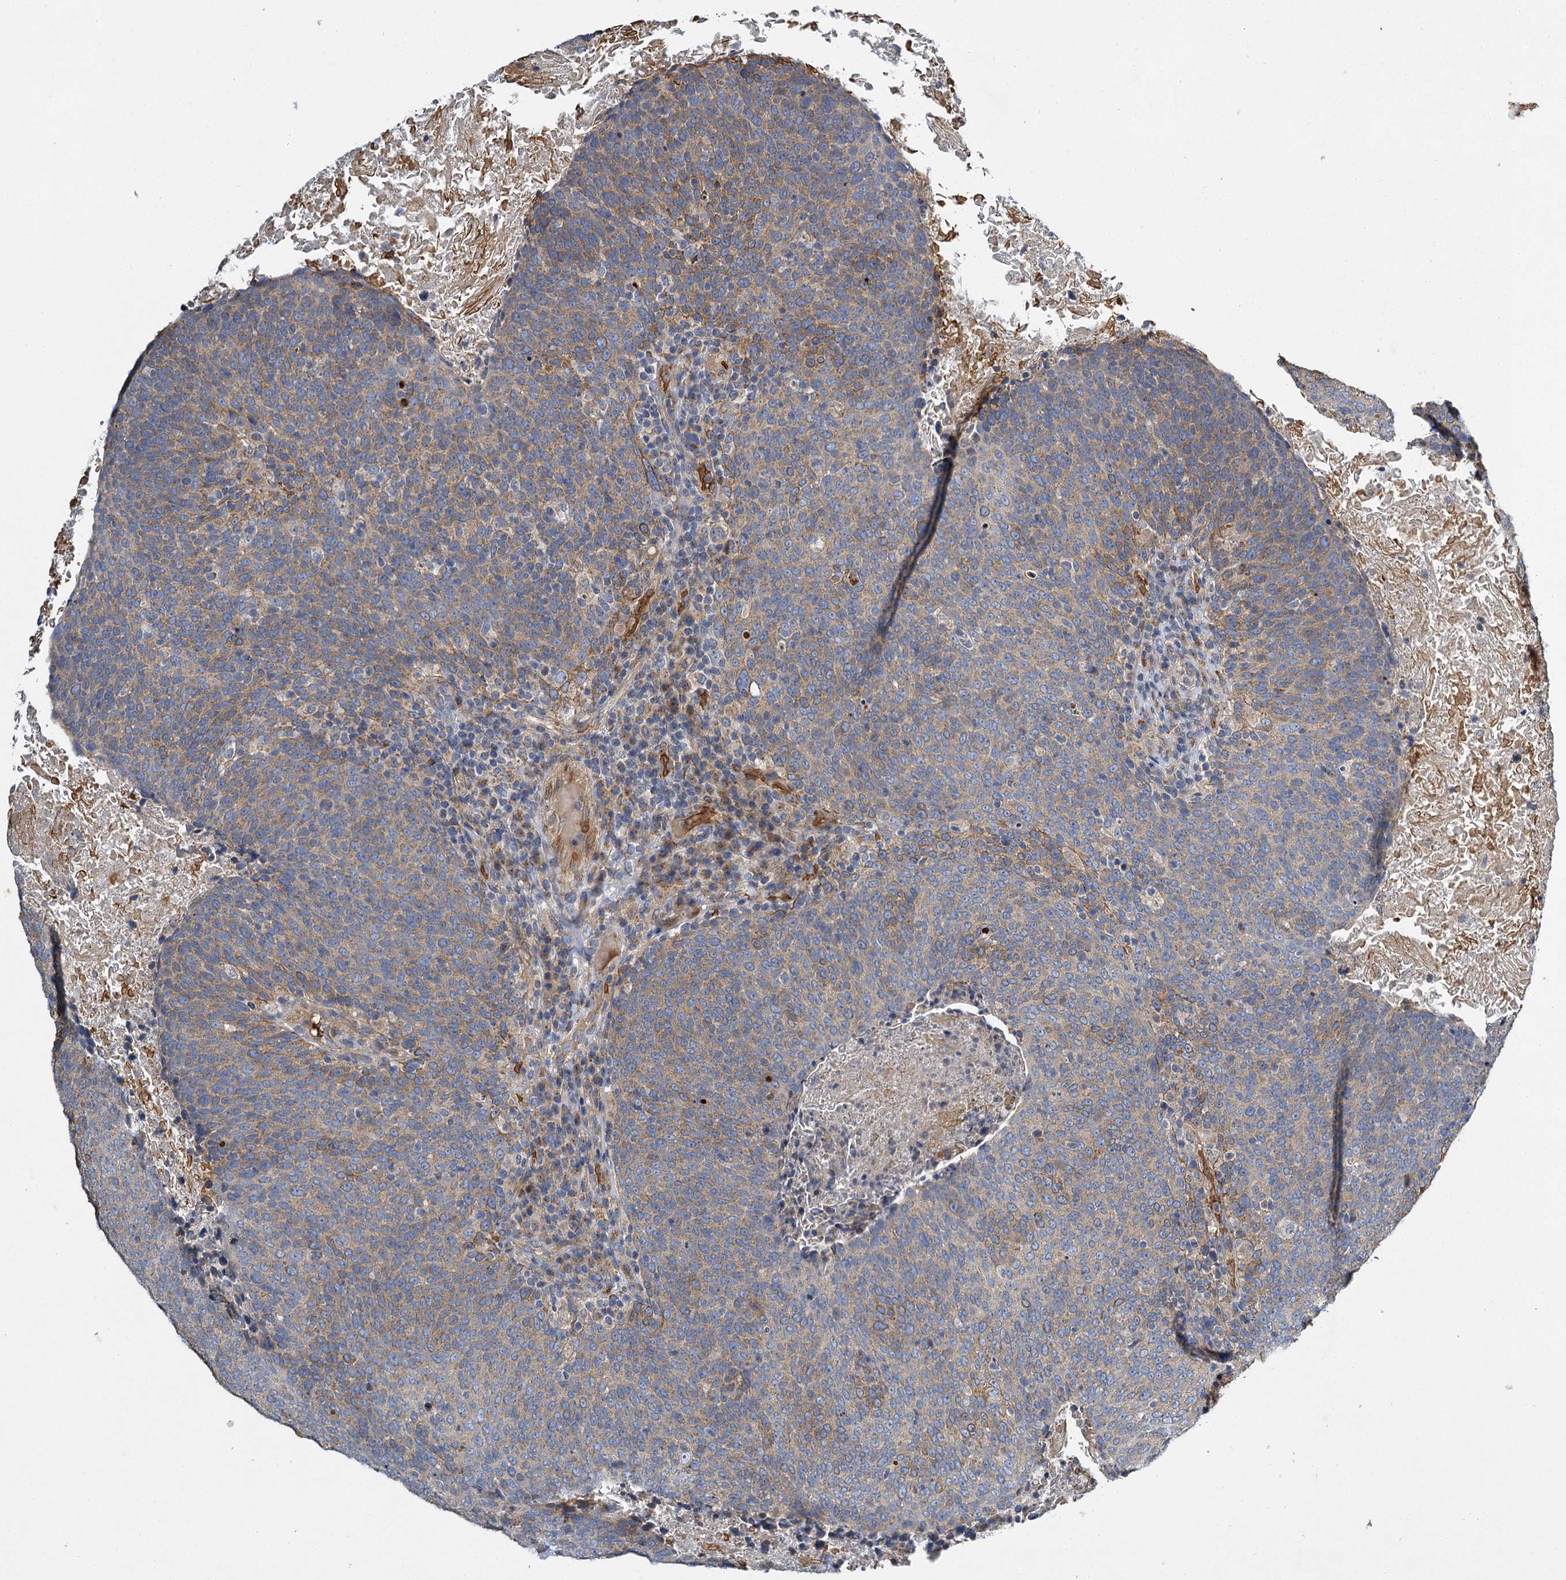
{"staining": {"intensity": "moderate", "quantity": "<25%", "location": "cytoplasmic/membranous"}, "tissue": "head and neck cancer", "cell_type": "Tumor cells", "image_type": "cancer", "snomed": [{"axis": "morphology", "description": "Squamous cell carcinoma, NOS"}, {"axis": "morphology", "description": "Squamous cell carcinoma, metastatic, NOS"}, {"axis": "topography", "description": "Lymph node"}, {"axis": "topography", "description": "Head-Neck"}], "caption": "This photomicrograph exhibits IHC staining of human head and neck cancer, with low moderate cytoplasmic/membranous positivity in approximately <25% of tumor cells.", "gene": "BCS1L", "patient": {"sex": "male", "age": 62}}